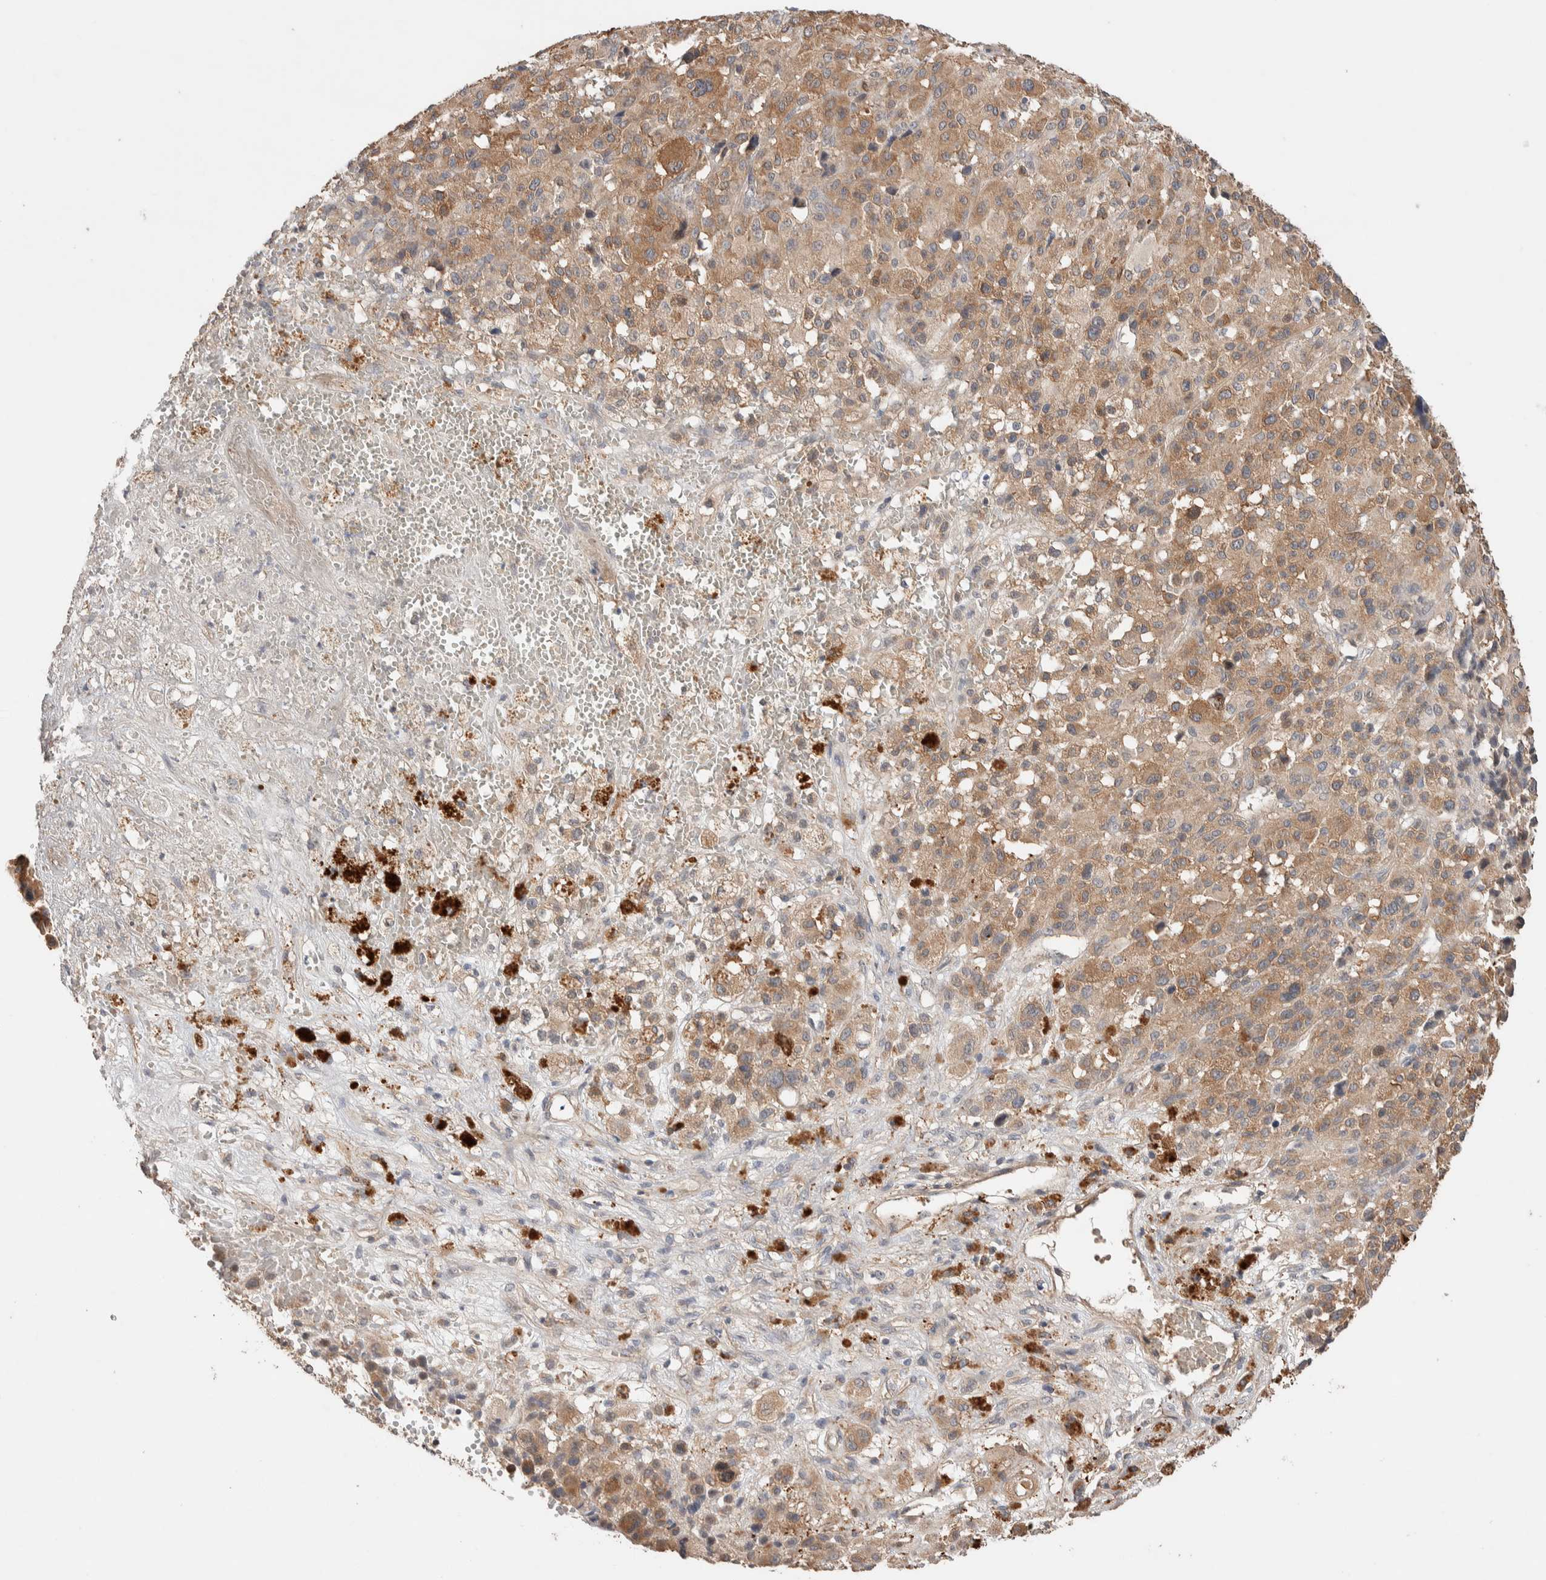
{"staining": {"intensity": "moderate", "quantity": ">75%", "location": "cytoplasmic/membranous"}, "tissue": "melanoma", "cell_type": "Tumor cells", "image_type": "cancer", "snomed": [{"axis": "morphology", "description": "Malignant melanoma, Metastatic site"}, {"axis": "topography", "description": "Skin"}], "caption": "This micrograph shows immunohistochemistry staining of malignant melanoma (metastatic site), with medium moderate cytoplasmic/membranous expression in about >75% of tumor cells.", "gene": "WDR91", "patient": {"sex": "female", "age": 74}}